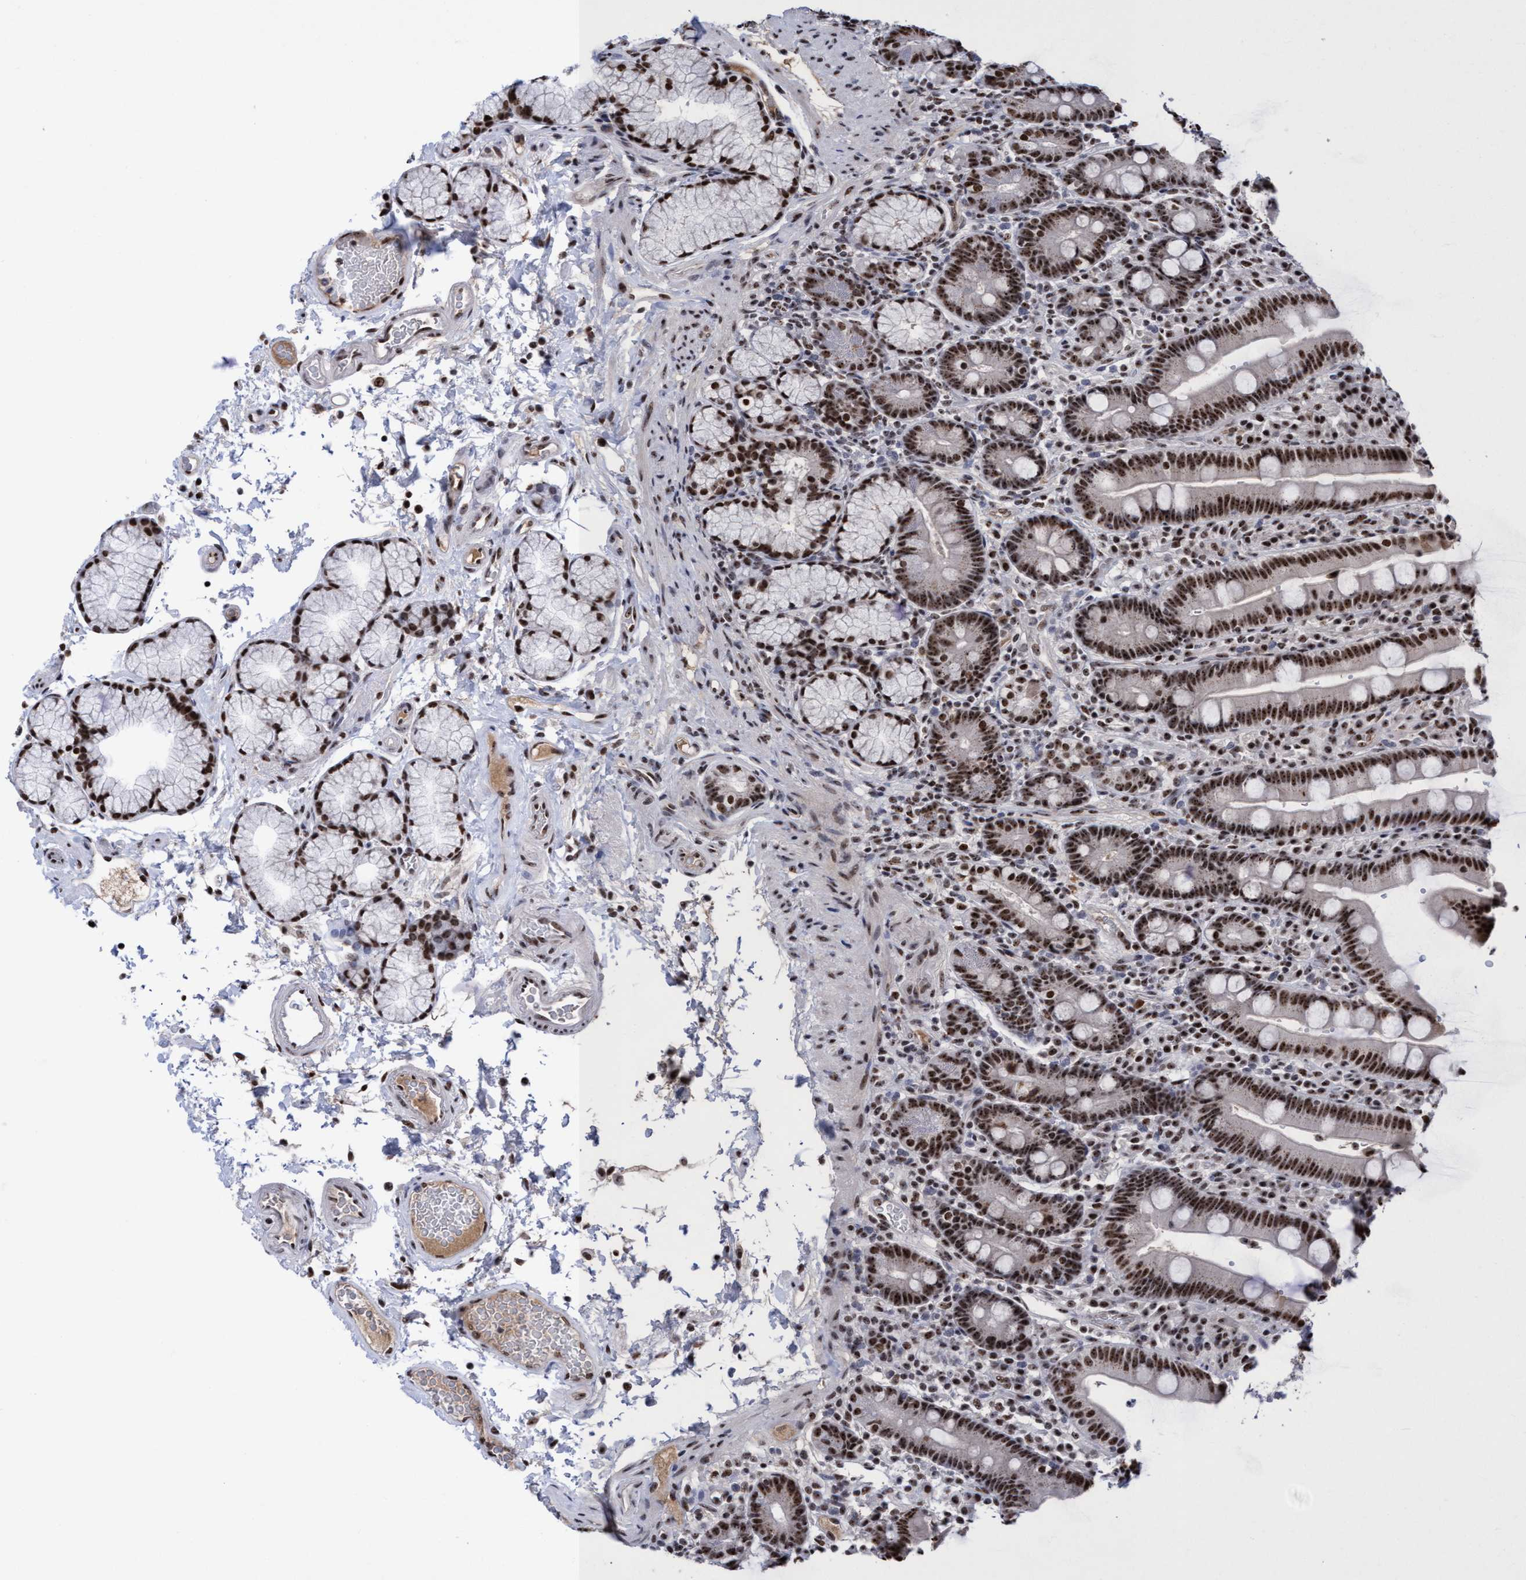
{"staining": {"intensity": "strong", "quantity": ">75%", "location": "nuclear"}, "tissue": "duodenum", "cell_type": "Glandular cells", "image_type": "normal", "snomed": [{"axis": "morphology", "description": "Normal tissue, NOS"}, {"axis": "topography", "description": "Small intestine, NOS"}], "caption": "Immunohistochemistry (IHC) micrograph of benign duodenum stained for a protein (brown), which exhibits high levels of strong nuclear expression in about >75% of glandular cells.", "gene": "EFCAB10", "patient": {"sex": "female", "age": 71}}